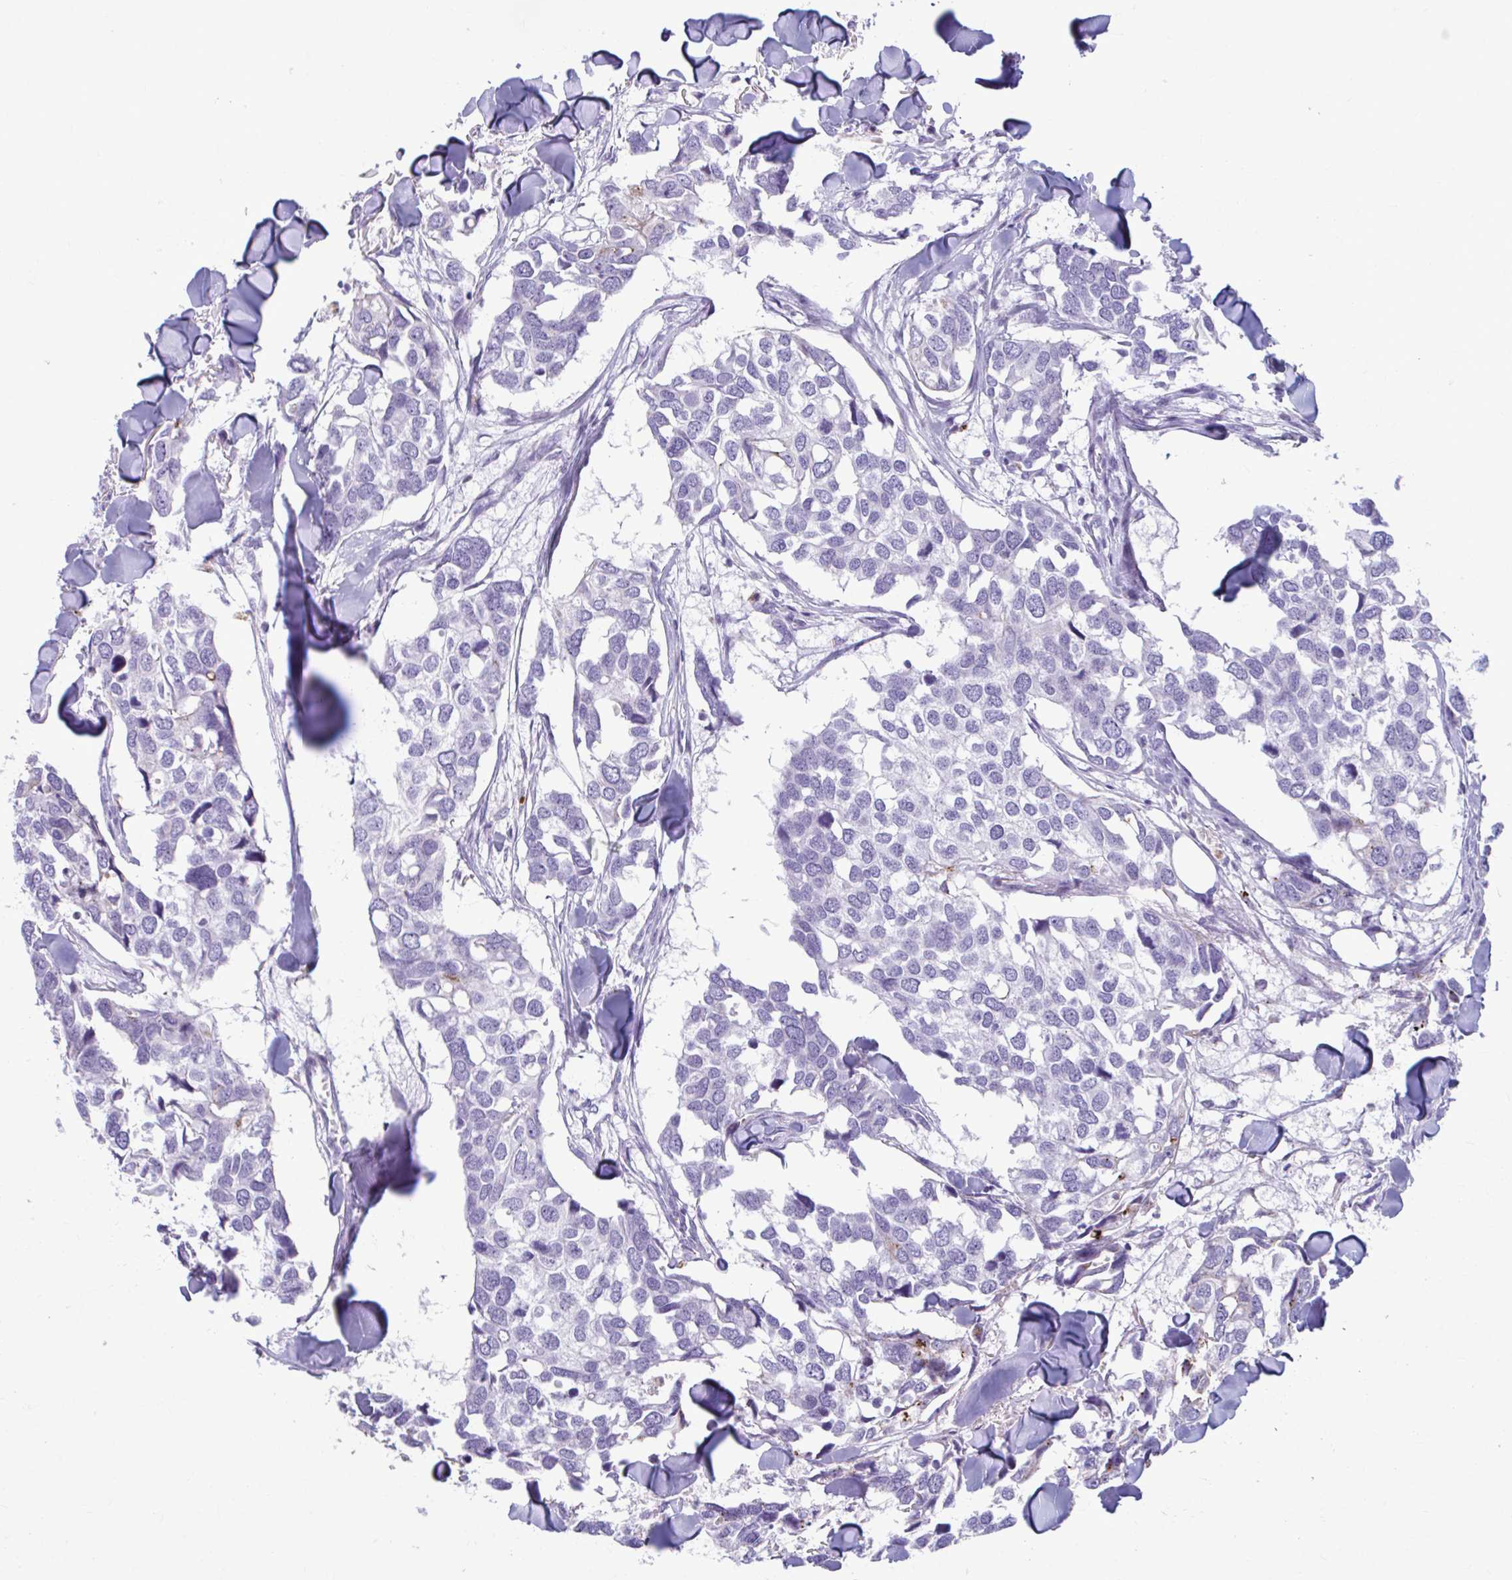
{"staining": {"intensity": "moderate", "quantity": "<25%", "location": "cytoplasmic/membranous"}, "tissue": "breast cancer", "cell_type": "Tumor cells", "image_type": "cancer", "snomed": [{"axis": "morphology", "description": "Duct carcinoma"}, {"axis": "topography", "description": "Breast"}], "caption": "Immunohistochemistry of breast cancer (infiltrating ductal carcinoma) displays low levels of moderate cytoplasmic/membranous expression in approximately <25% of tumor cells.", "gene": "C12orf71", "patient": {"sex": "female", "age": 83}}